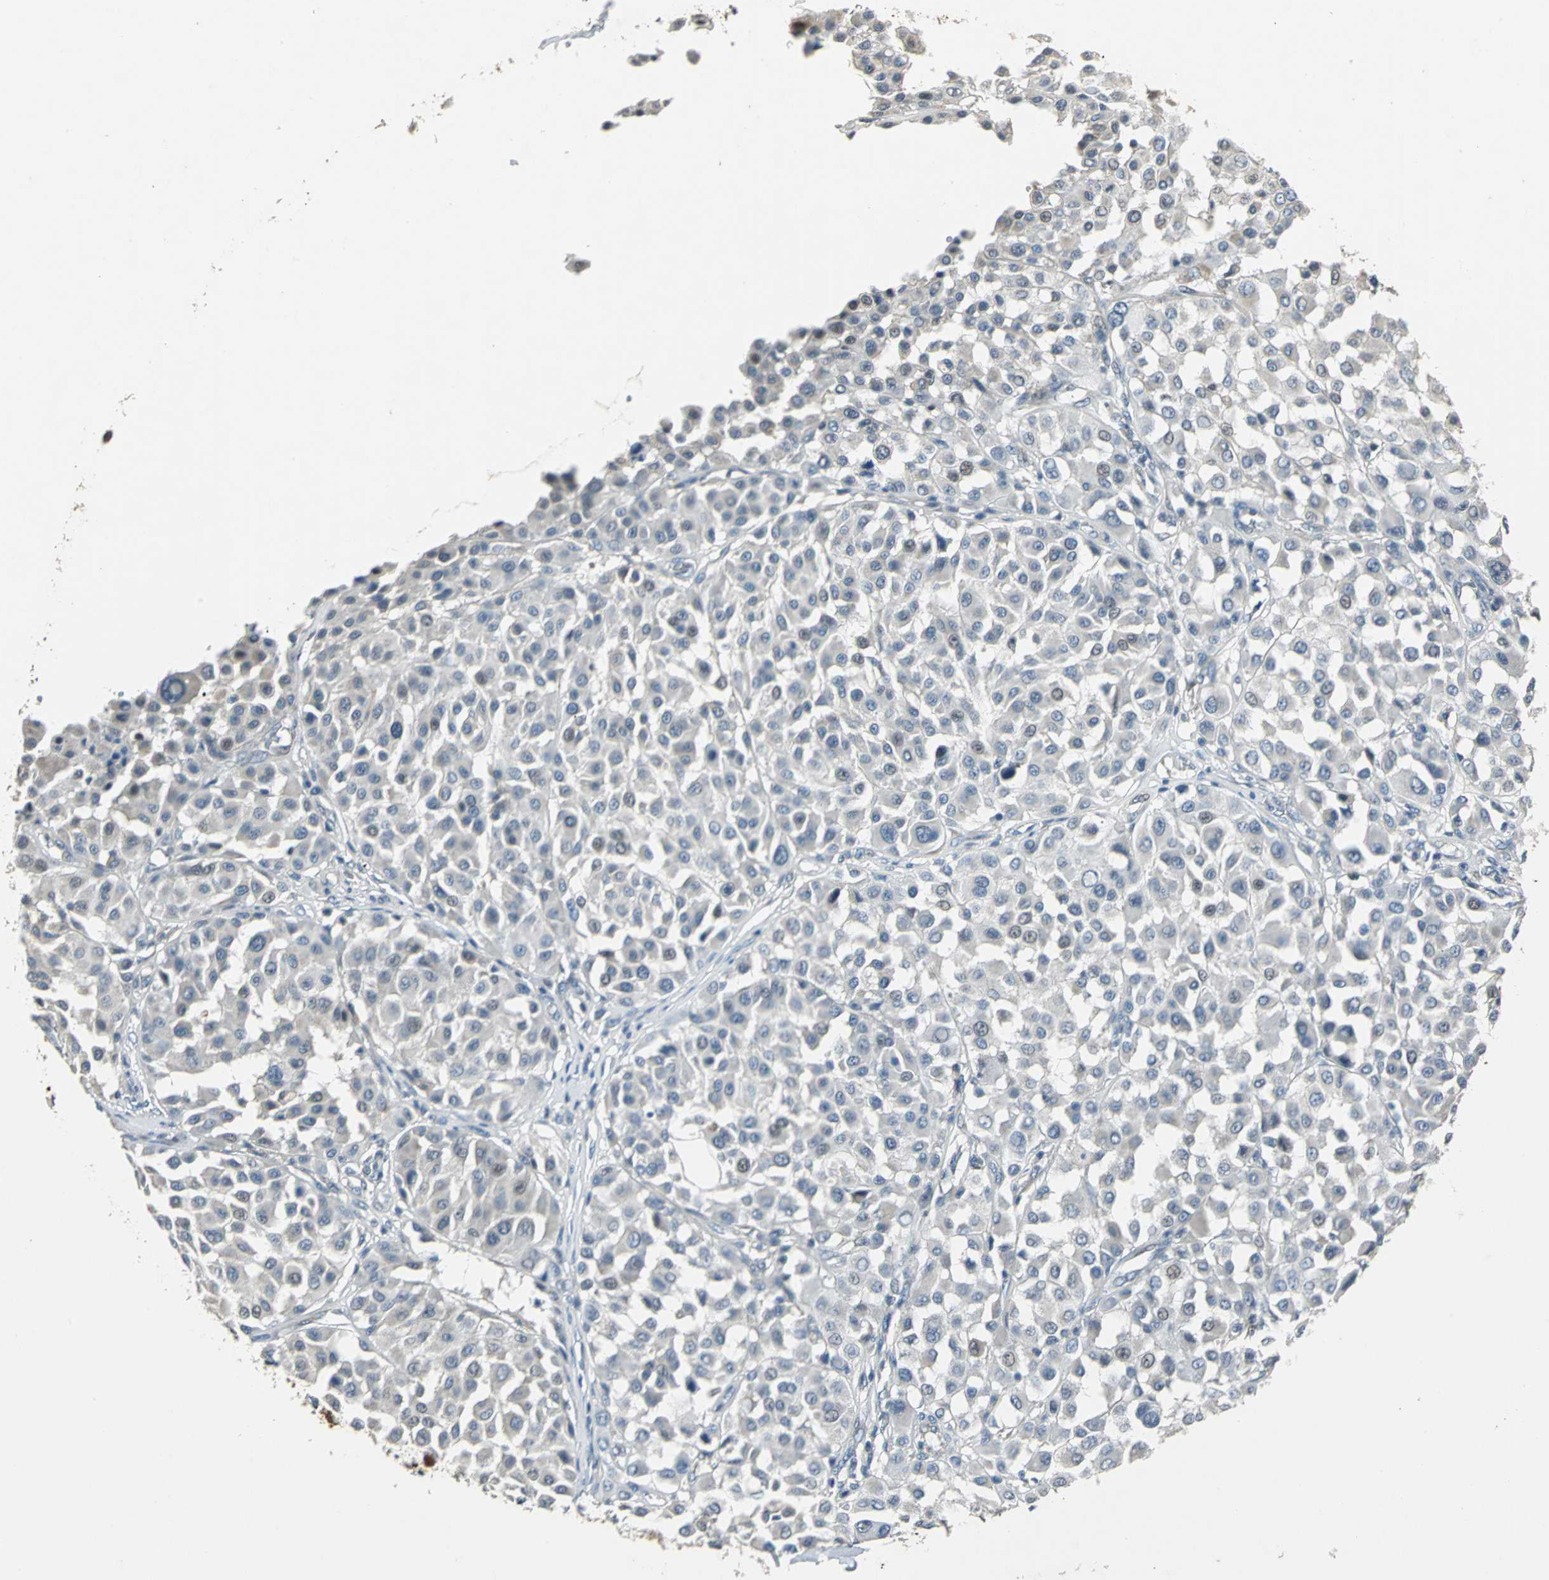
{"staining": {"intensity": "negative", "quantity": "none", "location": "none"}, "tissue": "melanoma", "cell_type": "Tumor cells", "image_type": "cancer", "snomed": [{"axis": "morphology", "description": "Malignant melanoma, Metastatic site"}, {"axis": "topography", "description": "Soft tissue"}], "caption": "Human malignant melanoma (metastatic site) stained for a protein using immunohistochemistry exhibits no staining in tumor cells.", "gene": "JADE3", "patient": {"sex": "male", "age": 41}}